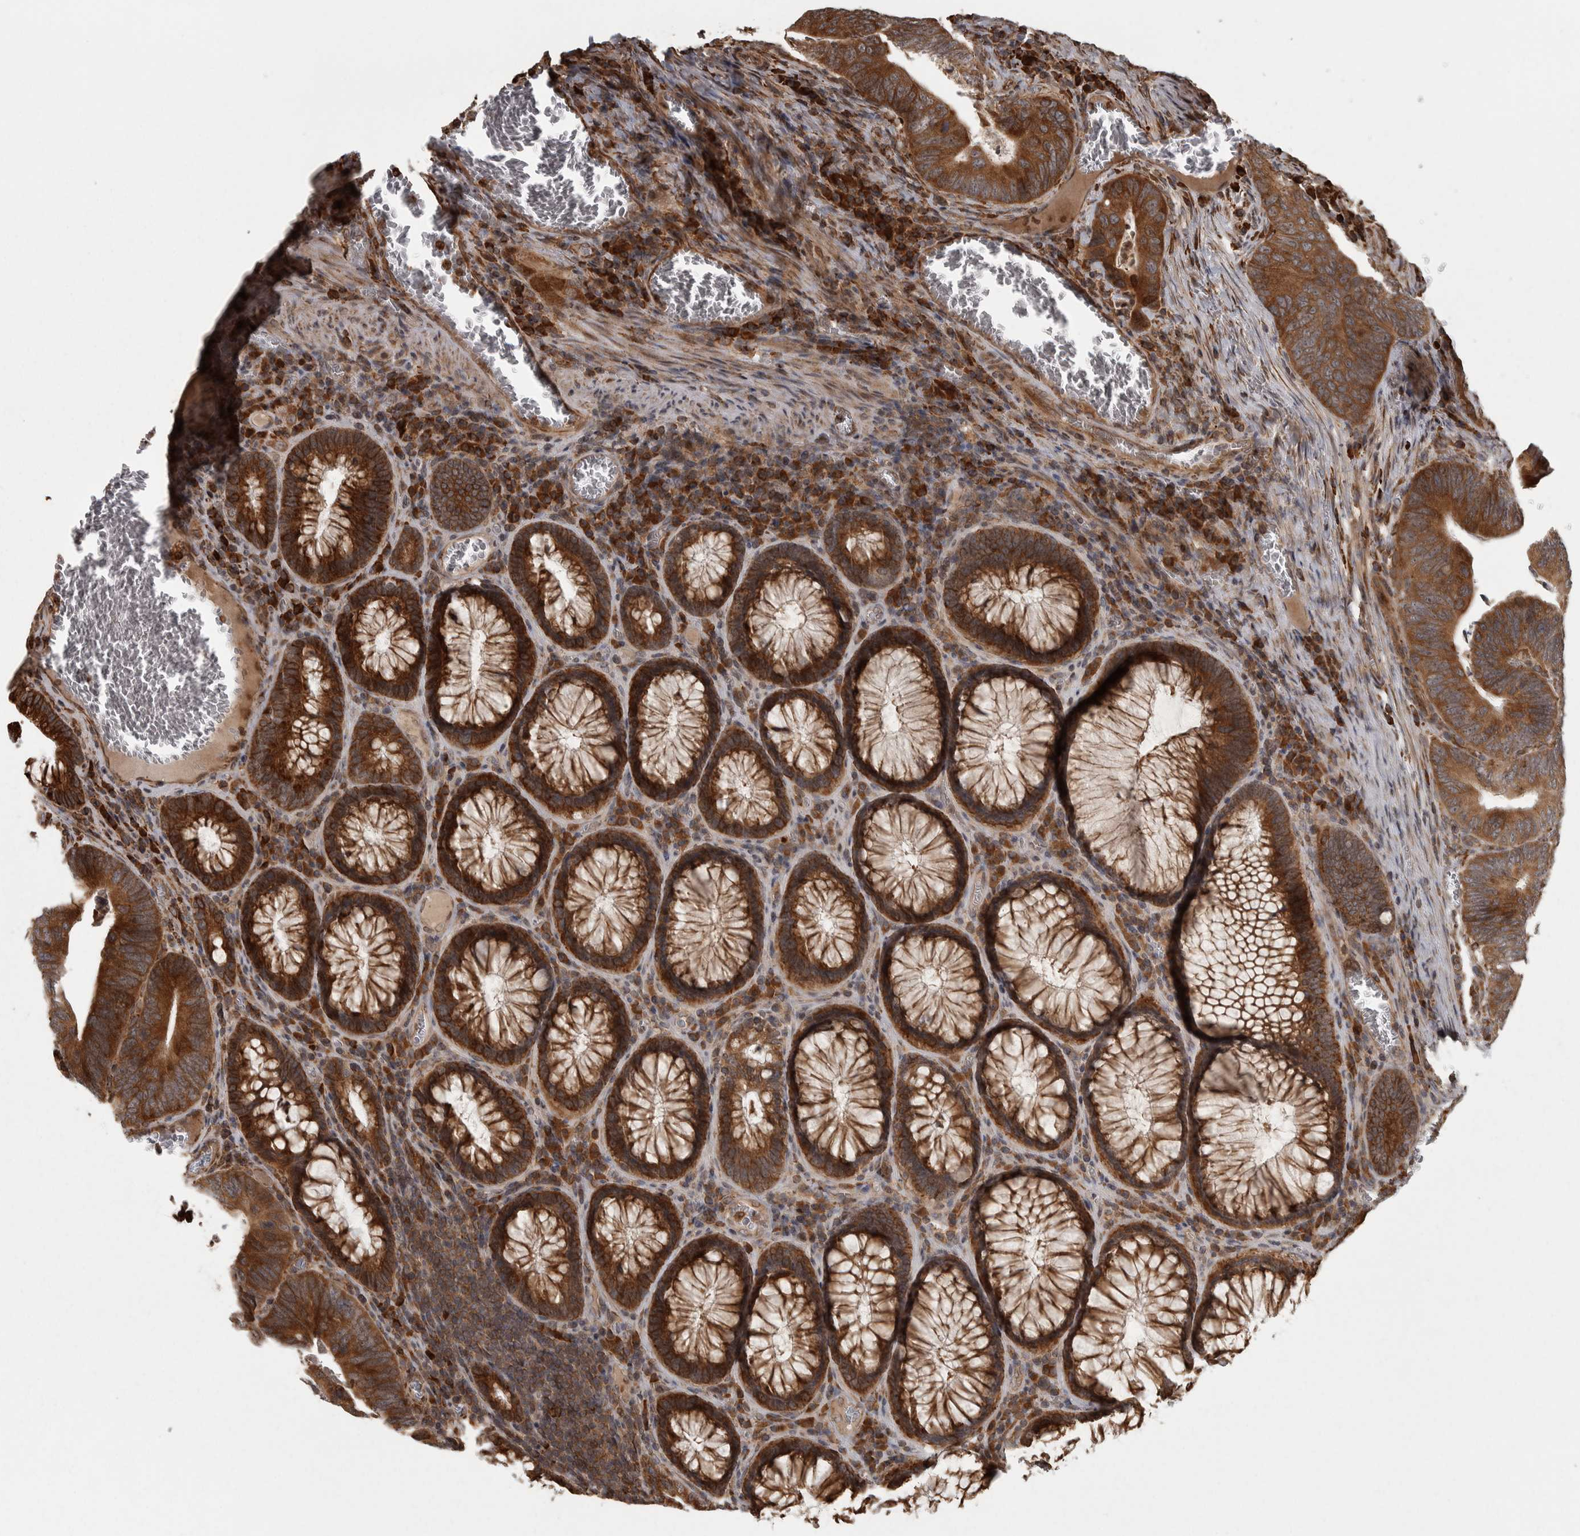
{"staining": {"intensity": "strong", "quantity": ">75%", "location": "cytoplasmic/membranous"}, "tissue": "colorectal cancer", "cell_type": "Tumor cells", "image_type": "cancer", "snomed": [{"axis": "morphology", "description": "Inflammation, NOS"}, {"axis": "morphology", "description": "Adenocarcinoma, NOS"}, {"axis": "topography", "description": "Colon"}], "caption": "A high-resolution micrograph shows immunohistochemistry staining of adenocarcinoma (colorectal), which demonstrates strong cytoplasmic/membranous expression in approximately >75% of tumor cells.", "gene": "AGBL3", "patient": {"sex": "male", "age": 72}}